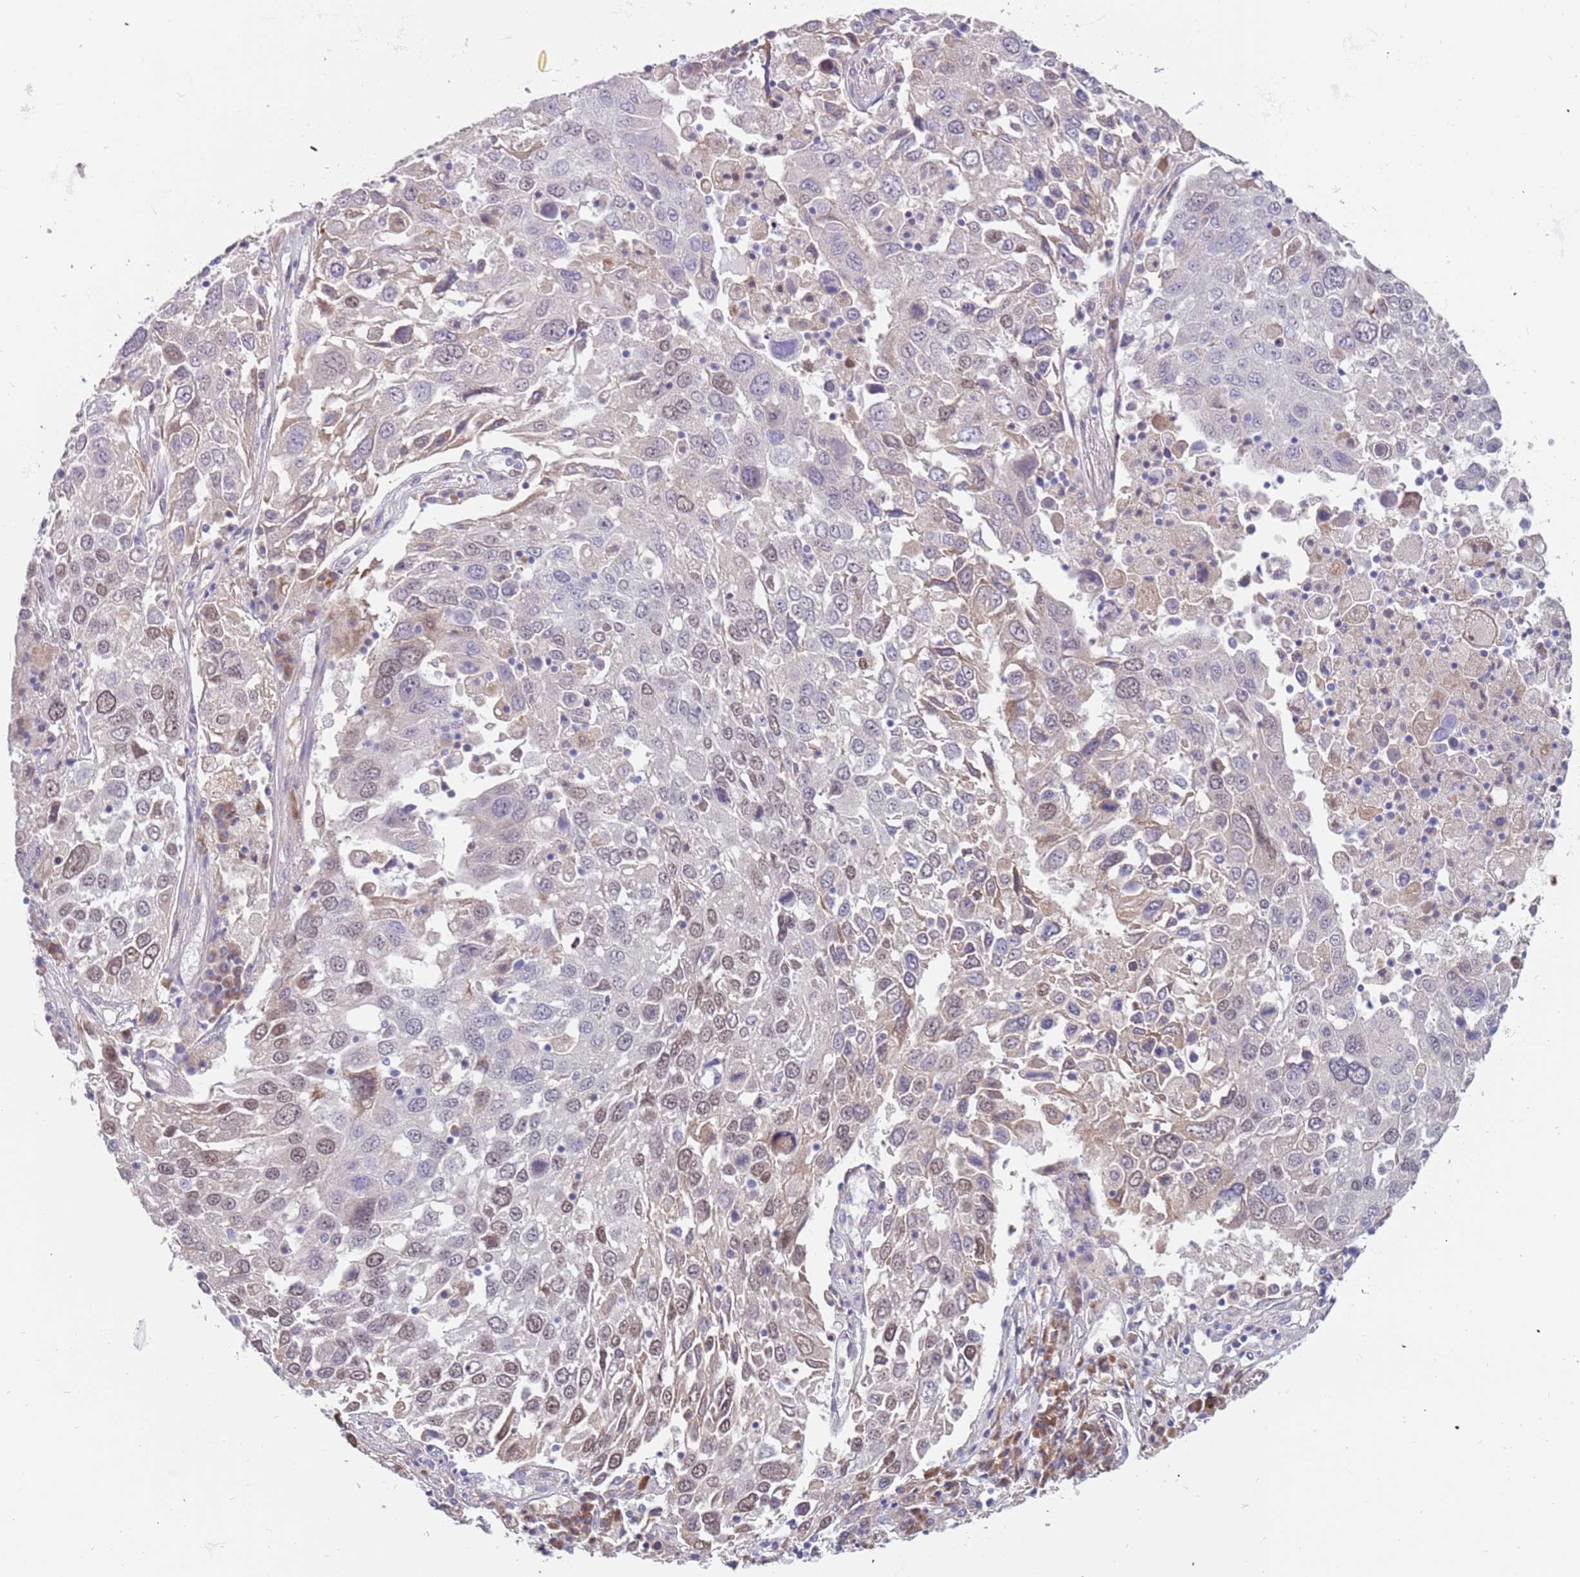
{"staining": {"intensity": "weak", "quantity": "<25%", "location": "nuclear"}, "tissue": "lung cancer", "cell_type": "Tumor cells", "image_type": "cancer", "snomed": [{"axis": "morphology", "description": "Squamous cell carcinoma, NOS"}, {"axis": "topography", "description": "Lung"}], "caption": "Image shows no significant protein positivity in tumor cells of squamous cell carcinoma (lung). The staining was performed using DAB to visualize the protein expression in brown, while the nuclei were stained in blue with hematoxylin (Magnification: 20x).", "gene": "ZNF746", "patient": {"sex": "male", "age": 65}}